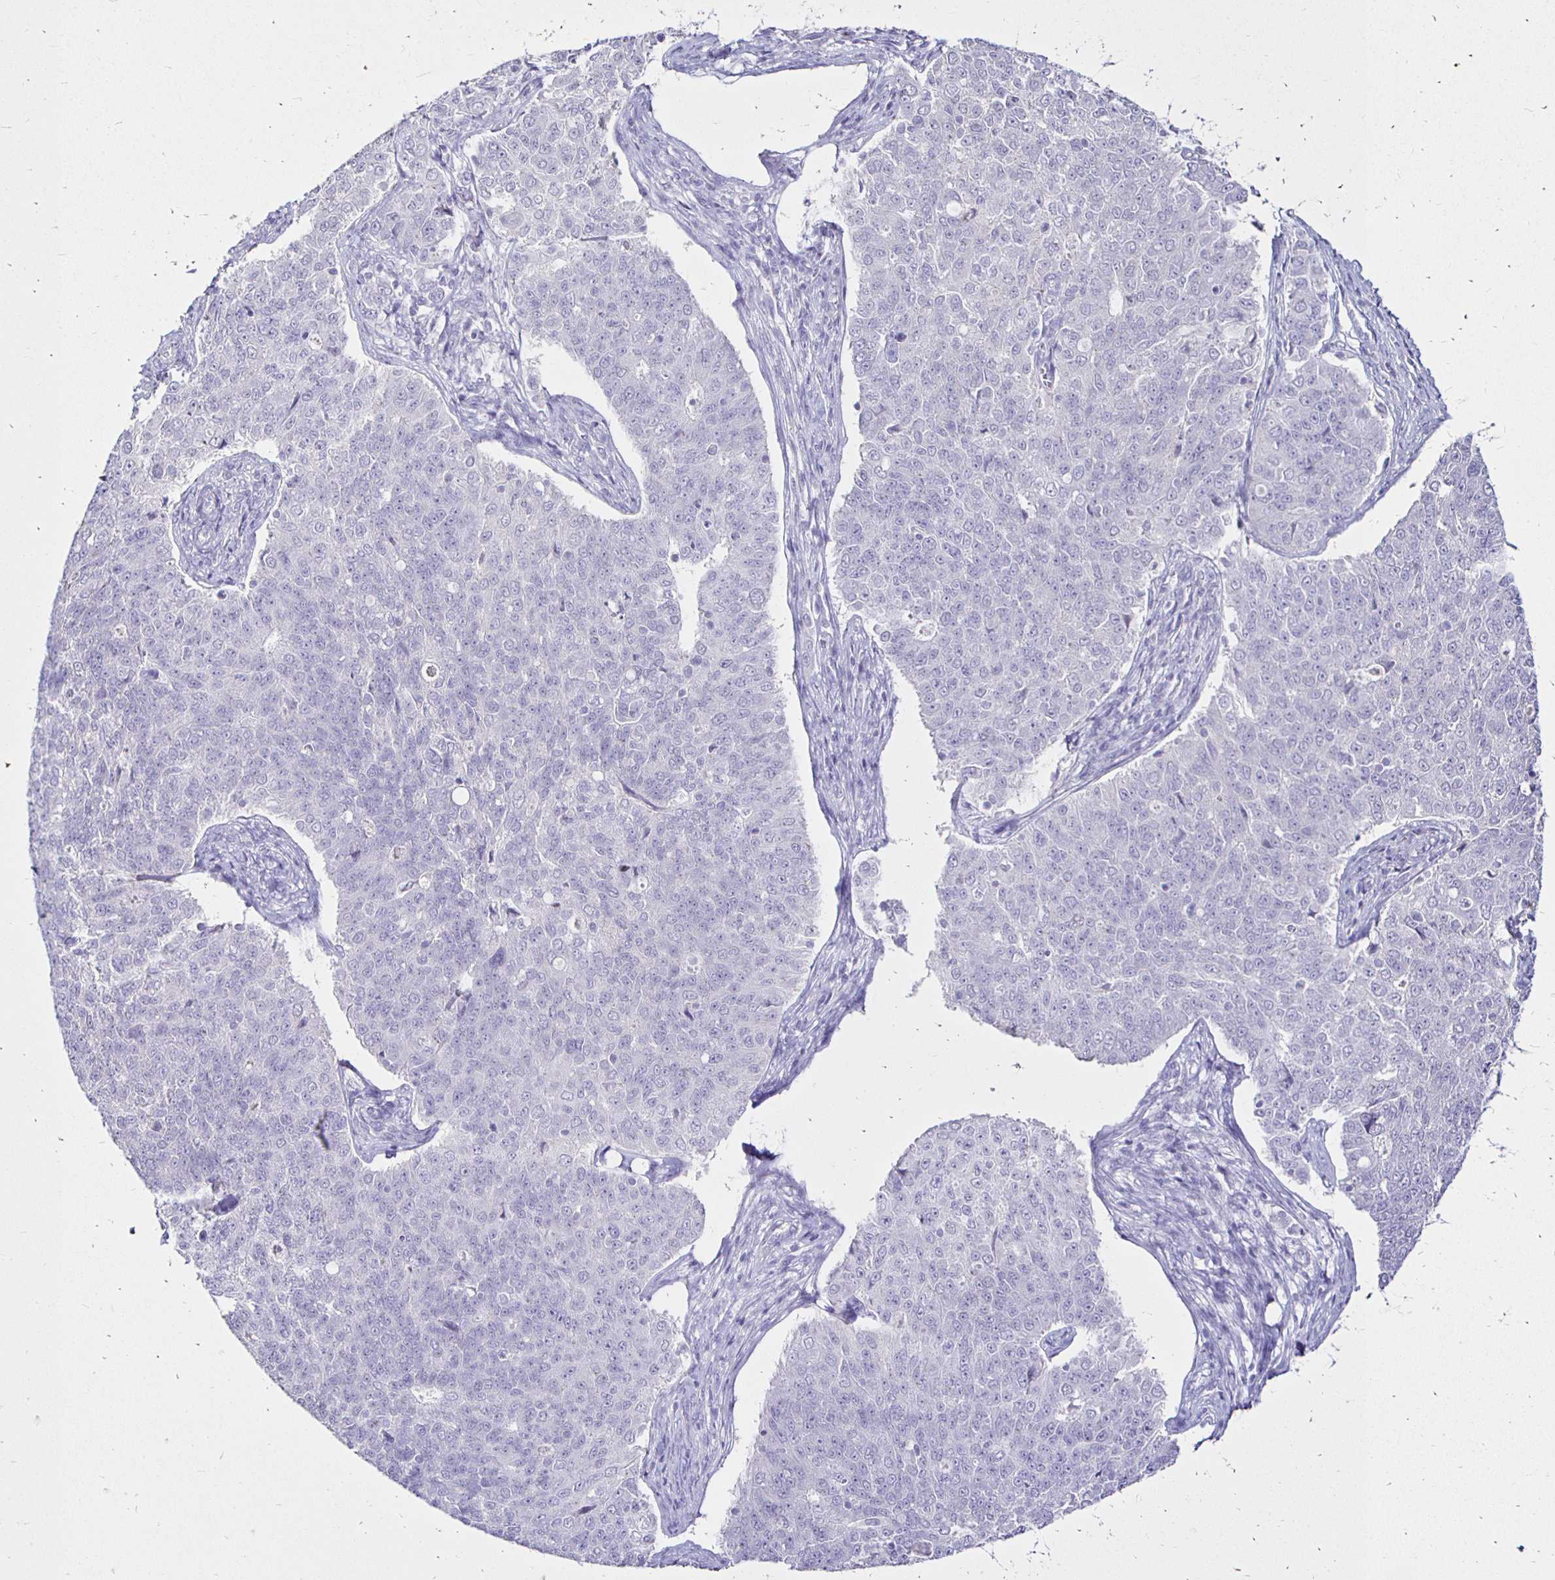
{"staining": {"intensity": "negative", "quantity": "none", "location": "none"}, "tissue": "endometrial cancer", "cell_type": "Tumor cells", "image_type": "cancer", "snomed": [{"axis": "morphology", "description": "Adenocarcinoma, NOS"}, {"axis": "topography", "description": "Endometrium"}], "caption": "Immunohistochemistry (IHC) micrograph of human adenocarcinoma (endometrial) stained for a protein (brown), which reveals no positivity in tumor cells. (Stains: DAB IHC with hematoxylin counter stain, Microscopy: brightfield microscopy at high magnification).", "gene": "IRGC", "patient": {"sex": "female", "age": 43}}